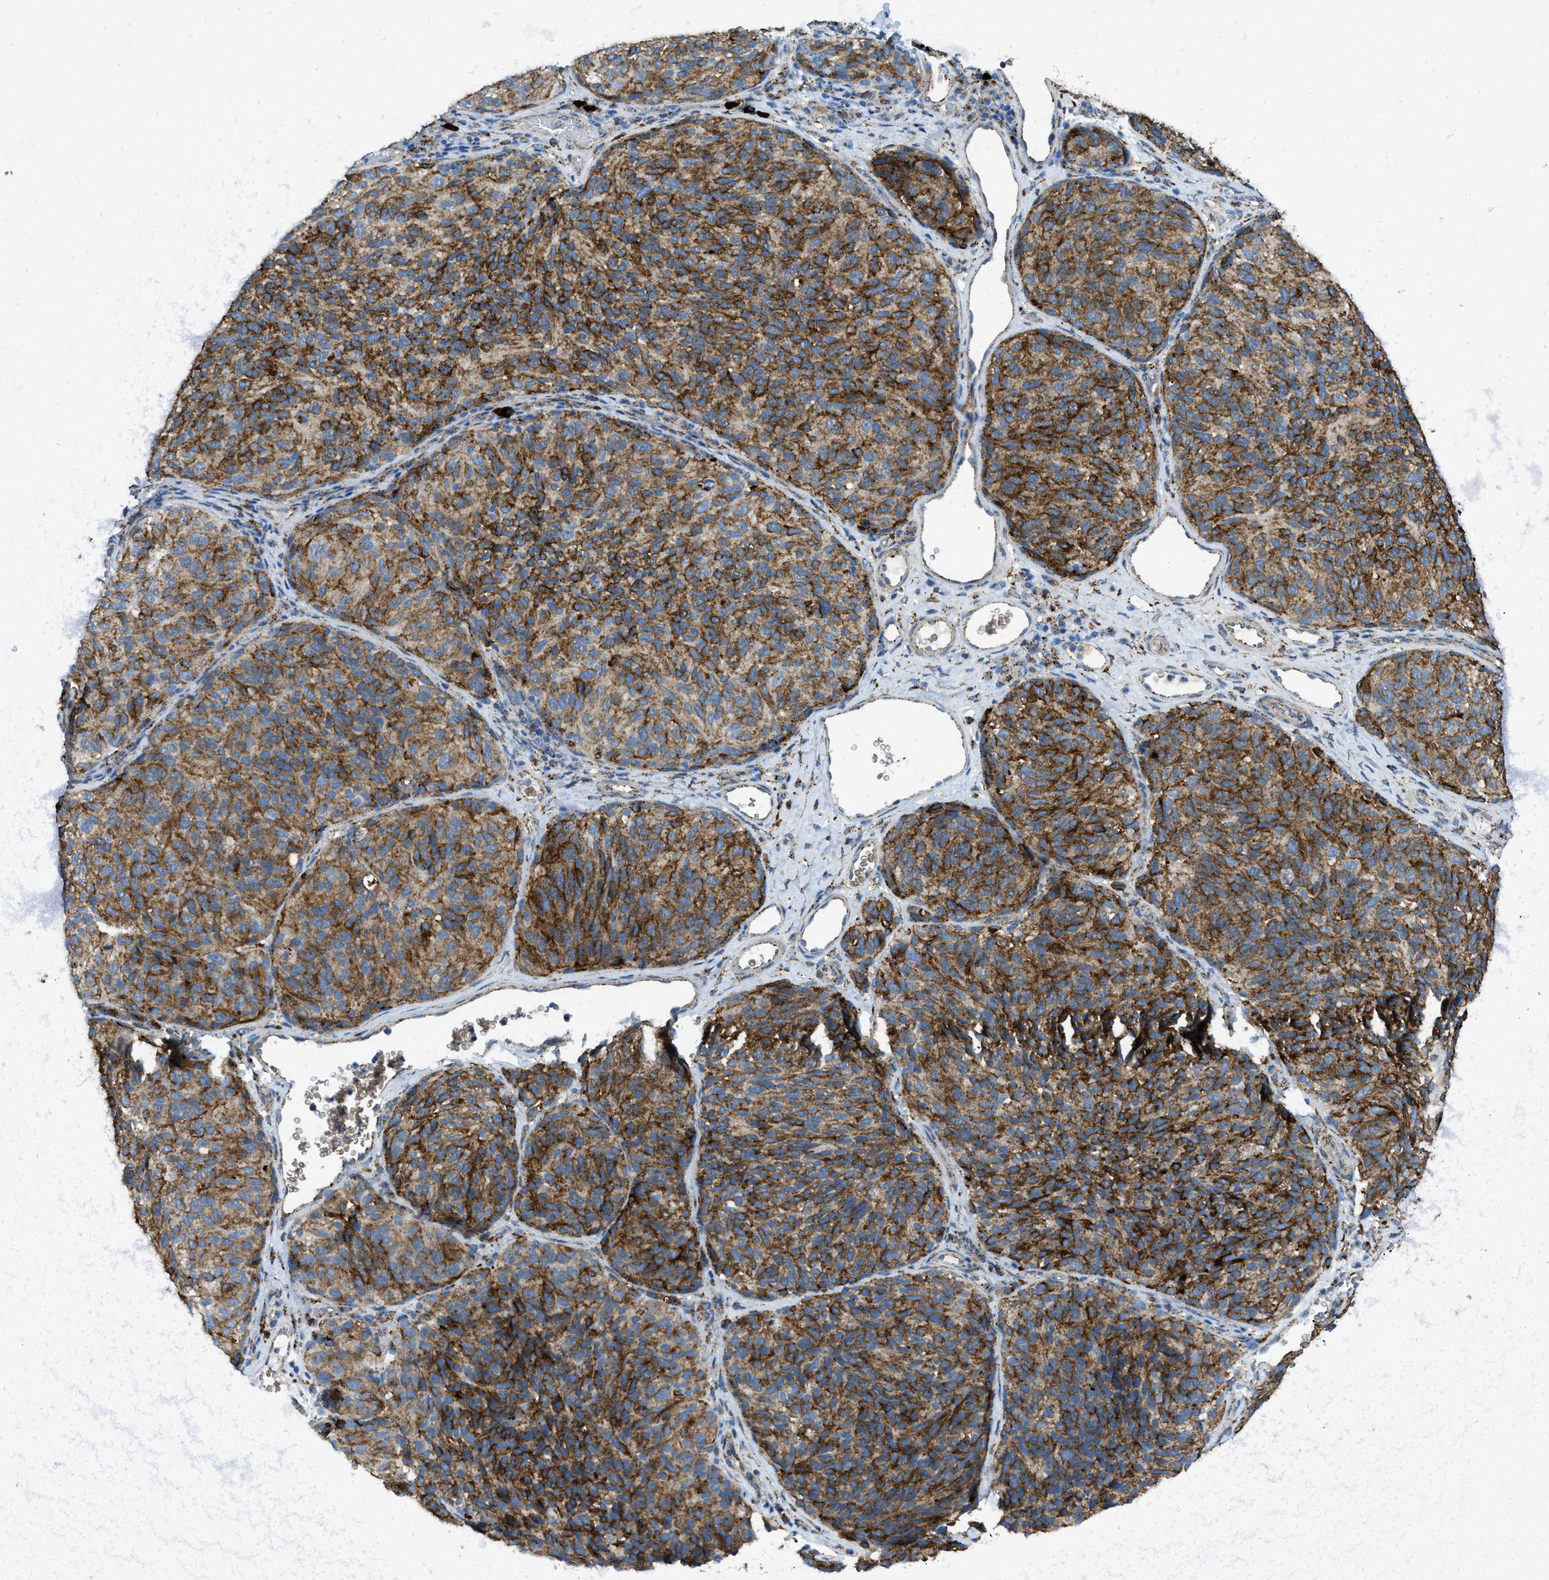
{"staining": {"intensity": "strong", "quantity": ">75%", "location": "cytoplasmic/membranous"}, "tissue": "melanoma", "cell_type": "Tumor cells", "image_type": "cancer", "snomed": [{"axis": "morphology", "description": "Malignant melanoma, NOS"}, {"axis": "topography", "description": "Skin"}], "caption": "High-magnification brightfield microscopy of melanoma stained with DAB (brown) and counterstained with hematoxylin (blue). tumor cells exhibit strong cytoplasmic/membranous positivity is identified in approximately>75% of cells.", "gene": "SCARB2", "patient": {"sex": "female", "age": 73}}